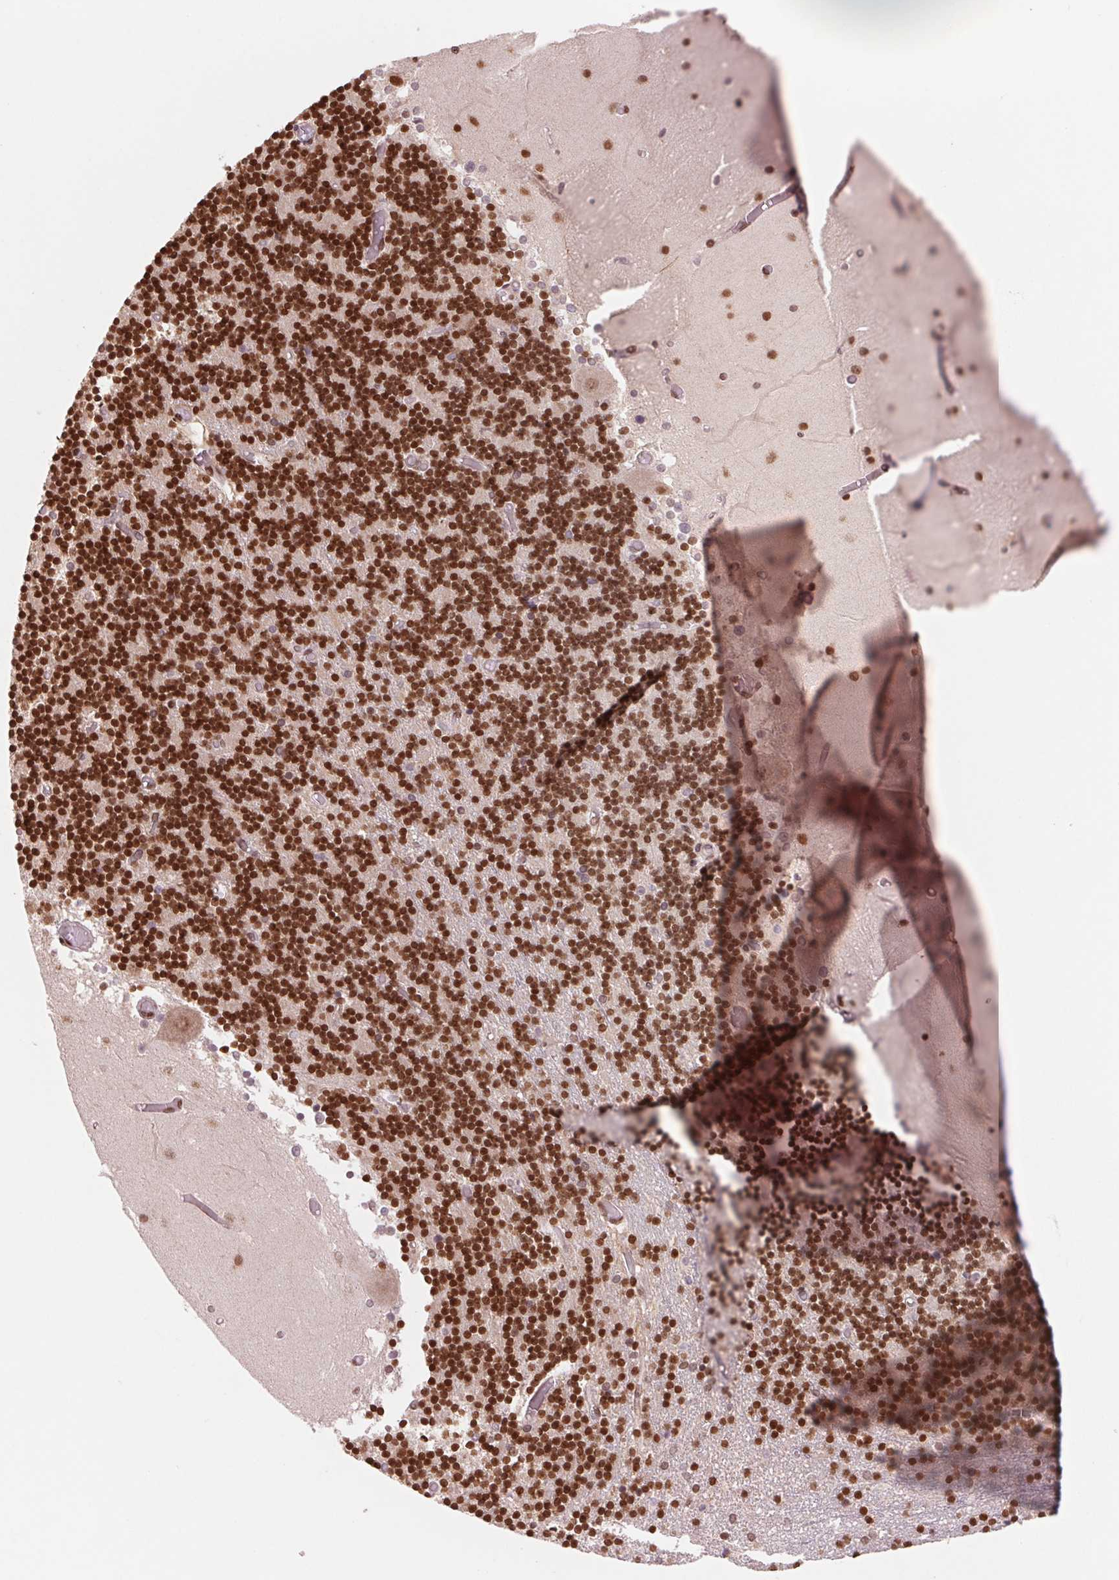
{"staining": {"intensity": "strong", "quantity": ">75%", "location": "nuclear"}, "tissue": "cerebellum", "cell_type": "Cells in granular layer", "image_type": "normal", "snomed": [{"axis": "morphology", "description": "Normal tissue, NOS"}, {"axis": "topography", "description": "Cerebellum"}], "caption": "Benign cerebellum displays strong nuclear positivity in about >75% of cells in granular layer, visualized by immunohistochemistry. The protein of interest is stained brown, and the nuclei are stained in blue (DAB (3,3'-diaminobenzidine) IHC with brightfield microscopy, high magnification).", "gene": "TTLL9", "patient": {"sex": "female", "age": 28}}